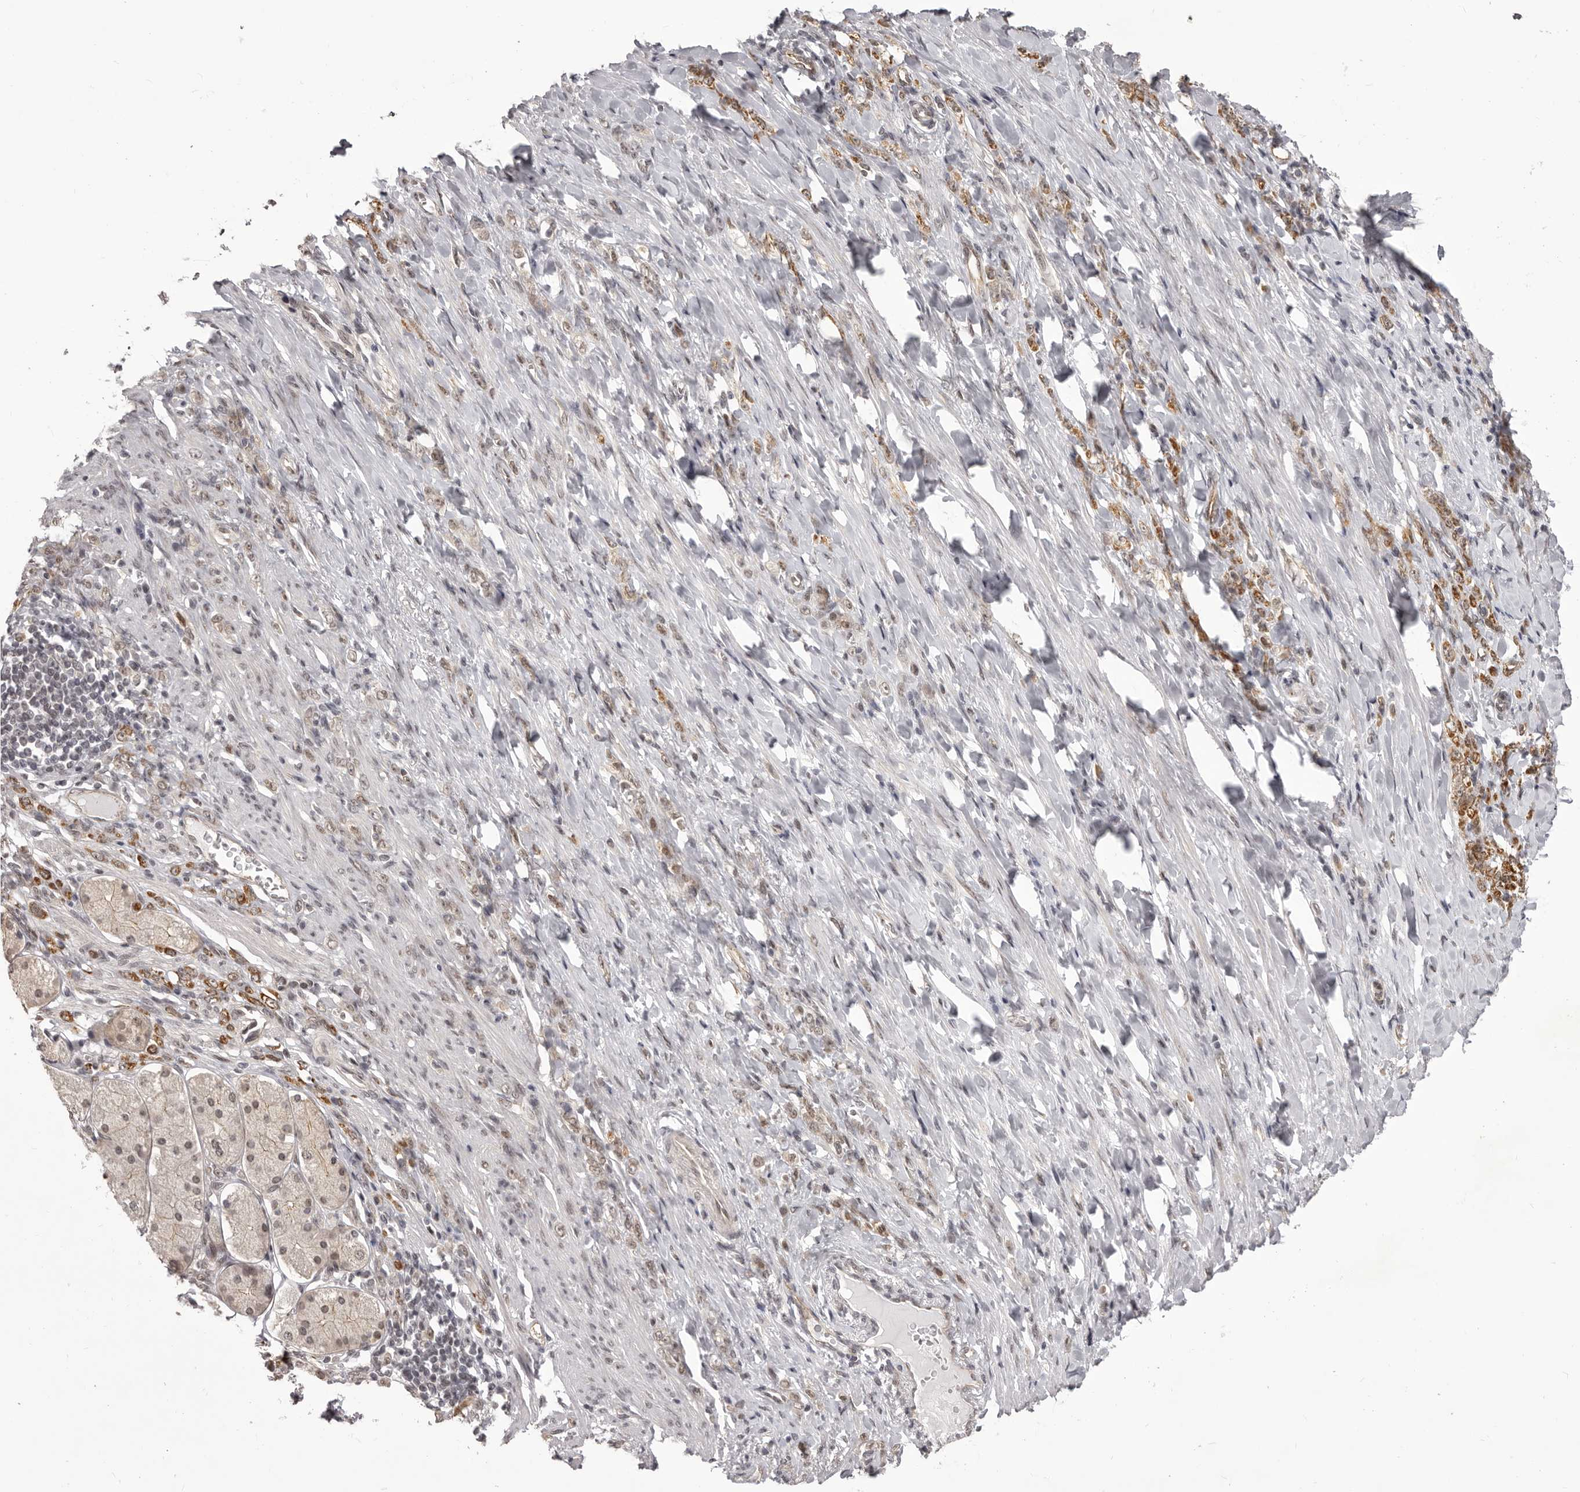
{"staining": {"intensity": "weak", "quantity": ">75%", "location": "cytoplasmic/membranous"}, "tissue": "stomach cancer", "cell_type": "Tumor cells", "image_type": "cancer", "snomed": [{"axis": "morphology", "description": "Normal tissue, NOS"}, {"axis": "morphology", "description": "Adenocarcinoma, NOS"}, {"axis": "topography", "description": "Stomach"}], "caption": "Protein staining exhibits weak cytoplasmic/membranous expression in about >75% of tumor cells in stomach cancer.", "gene": "RNF2", "patient": {"sex": "male", "age": 82}}